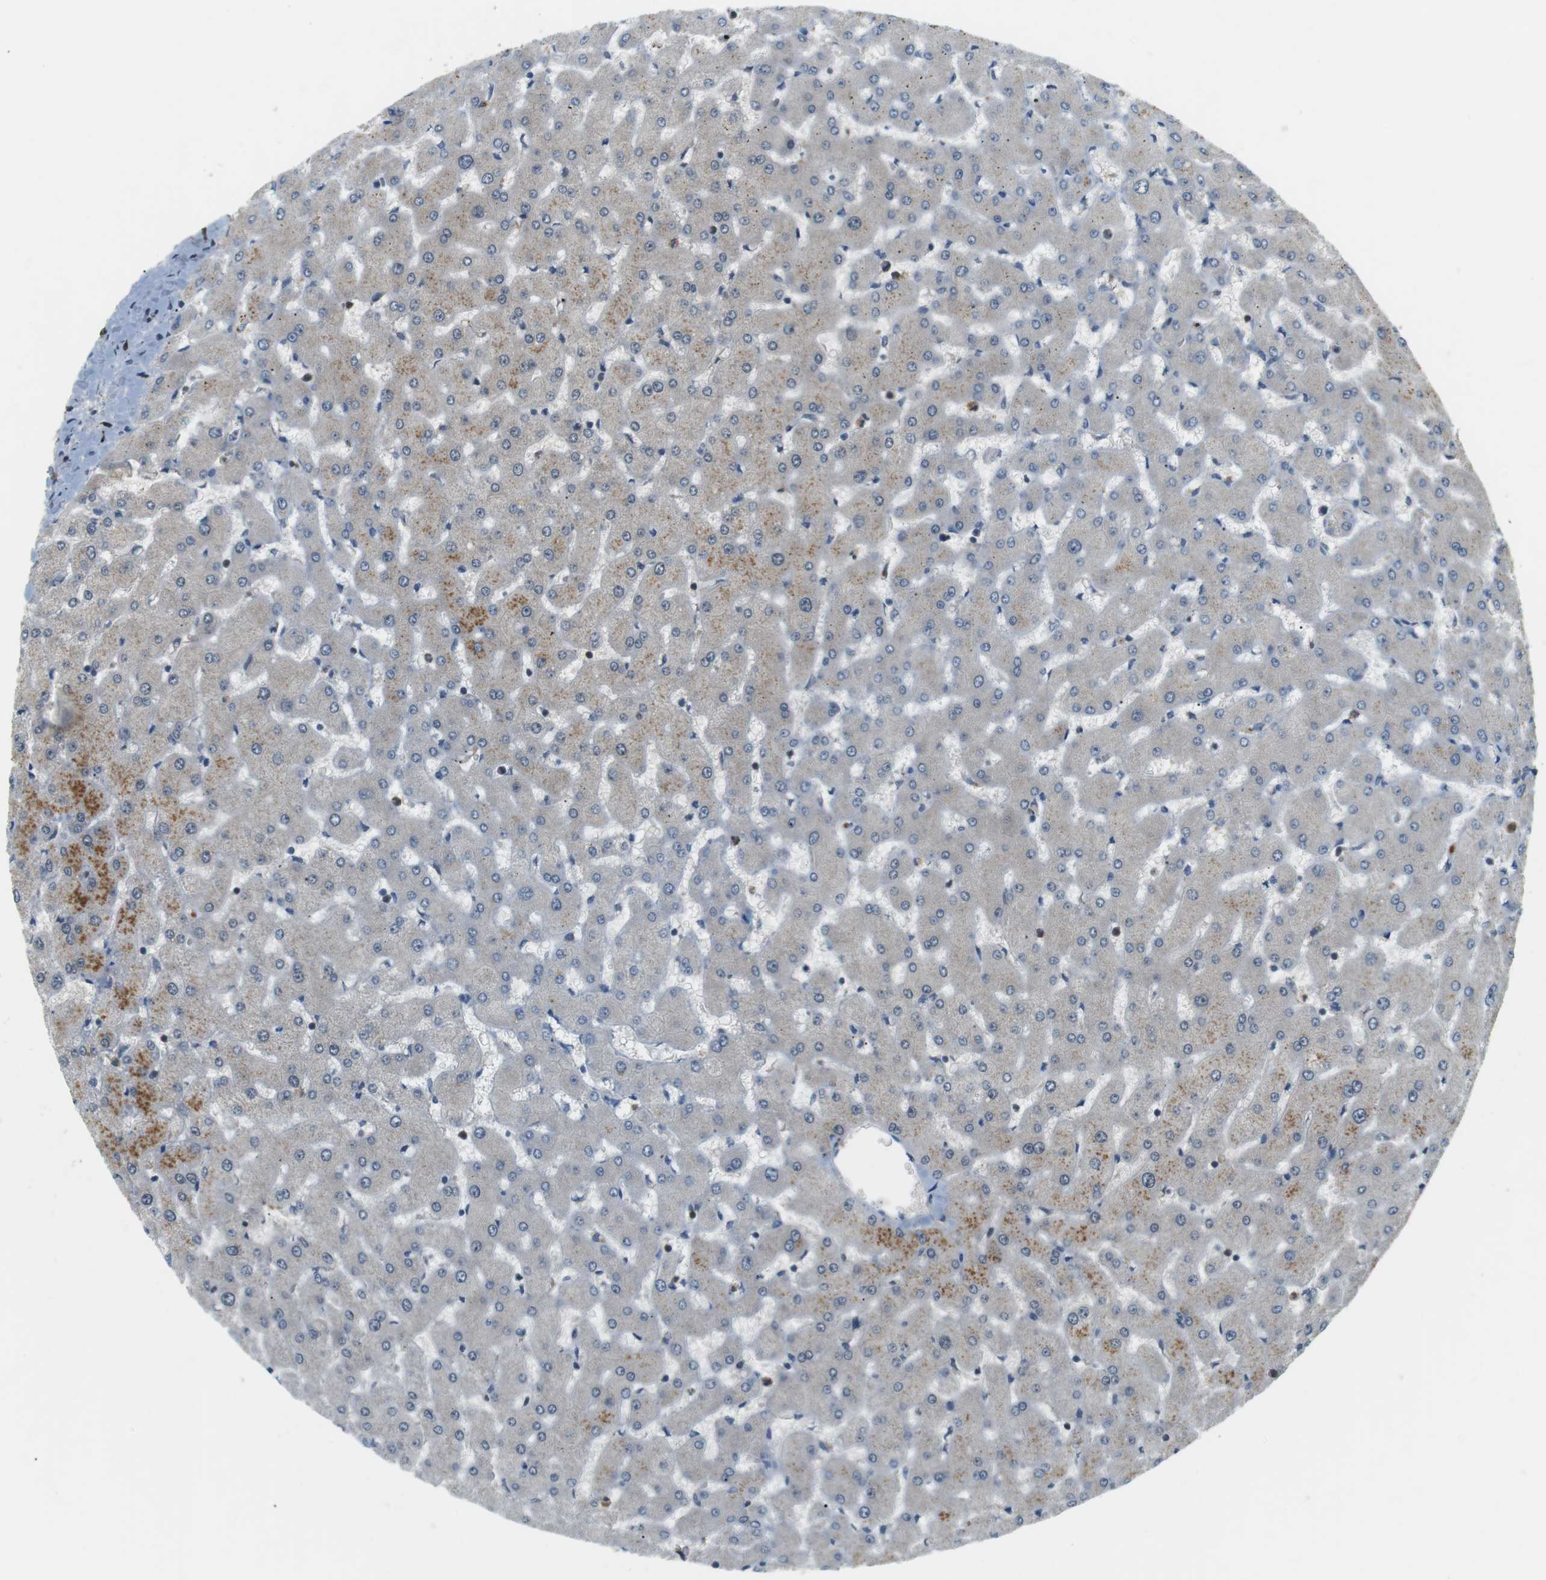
{"staining": {"intensity": "negative", "quantity": "none", "location": "none"}, "tissue": "liver", "cell_type": "Cholangiocytes", "image_type": "normal", "snomed": [{"axis": "morphology", "description": "Normal tissue, NOS"}, {"axis": "topography", "description": "Liver"}], "caption": "A photomicrograph of liver stained for a protein displays no brown staining in cholangiocytes.", "gene": "P2RY1", "patient": {"sex": "female", "age": 63}}